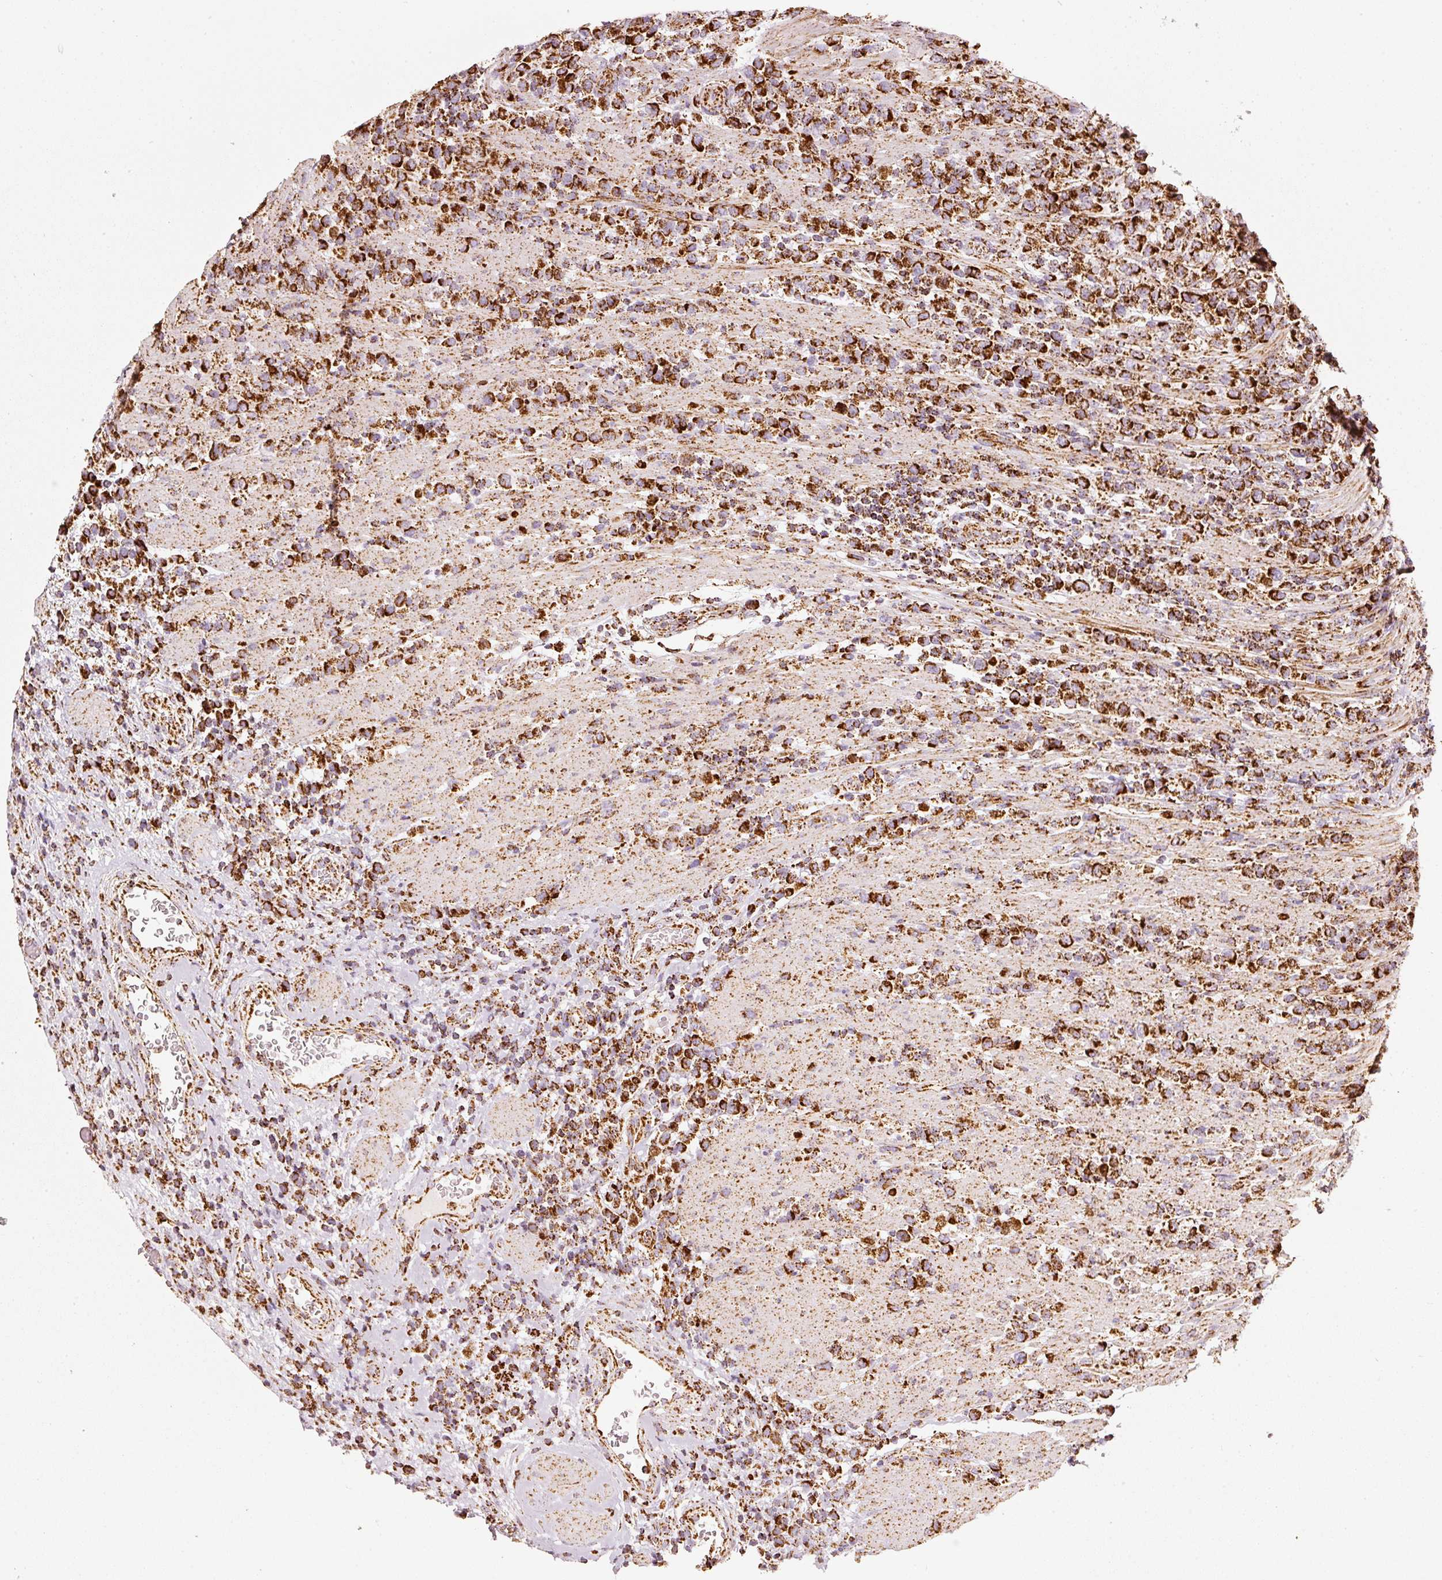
{"staining": {"intensity": "strong", "quantity": ">75%", "location": "cytoplasmic/membranous"}, "tissue": "lymphoma", "cell_type": "Tumor cells", "image_type": "cancer", "snomed": [{"axis": "morphology", "description": "Malignant lymphoma, non-Hodgkin's type, High grade"}, {"axis": "topography", "description": "Soft tissue"}], "caption": "A histopathology image of human lymphoma stained for a protein demonstrates strong cytoplasmic/membranous brown staining in tumor cells.", "gene": "UQCRC1", "patient": {"sex": "female", "age": 56}}